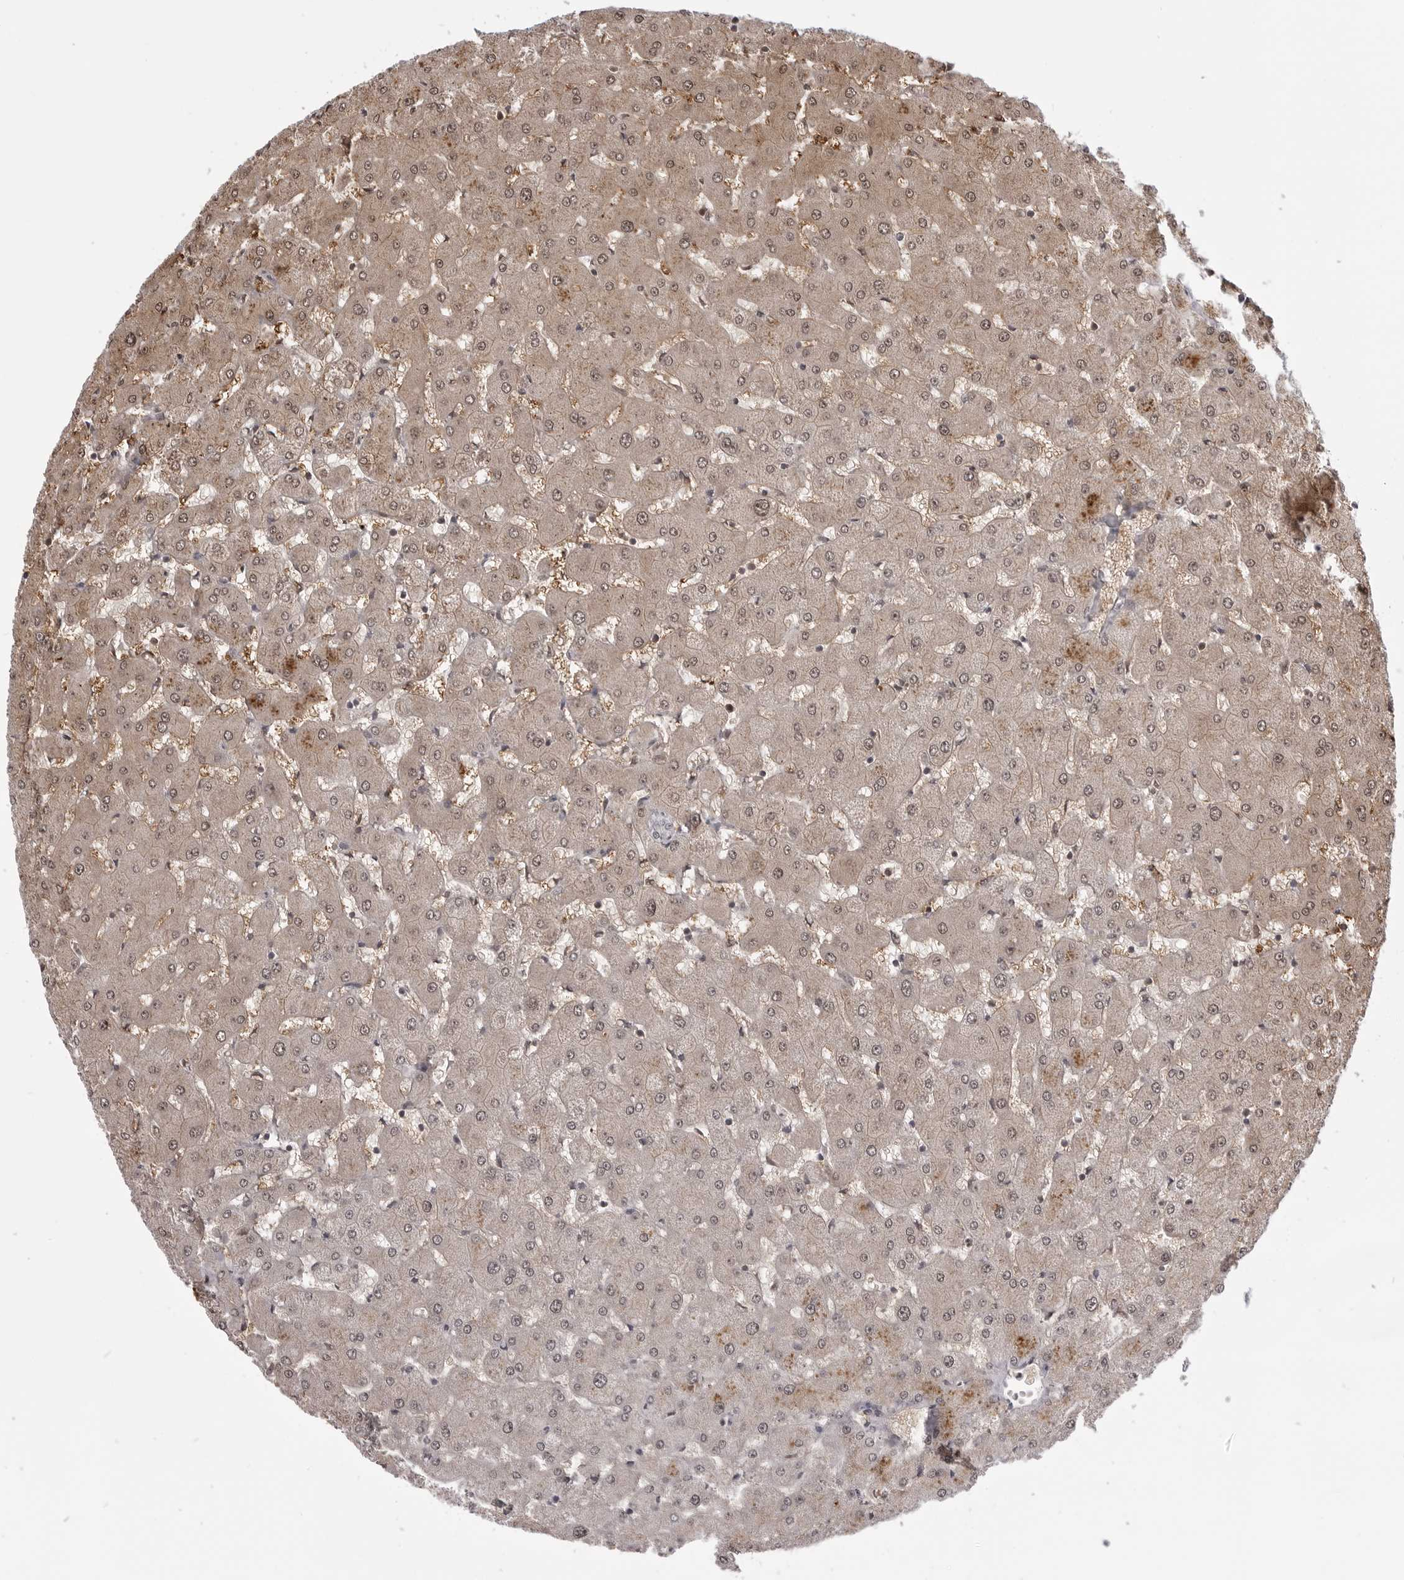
{"staining": {"intensity": "negative", "quantity": "none", "location": "none"}, "tissue": "liver", "cell_type": "Cholangiocytes", "image_type": "normal", "snomed": [{"axis": "morphology", "description": "Normal tissue, NOS"}, {"axis": "topography", "description": "Liver"}], "caption": "Cholangiocytes show no significant protein expression in unremarkable liver. (DAB (3,3'-diaminobenzidine) IHC with hematoxylin counter stain).", "gene": "PHF3", "patient": {"sex": "female", "age": 63}}